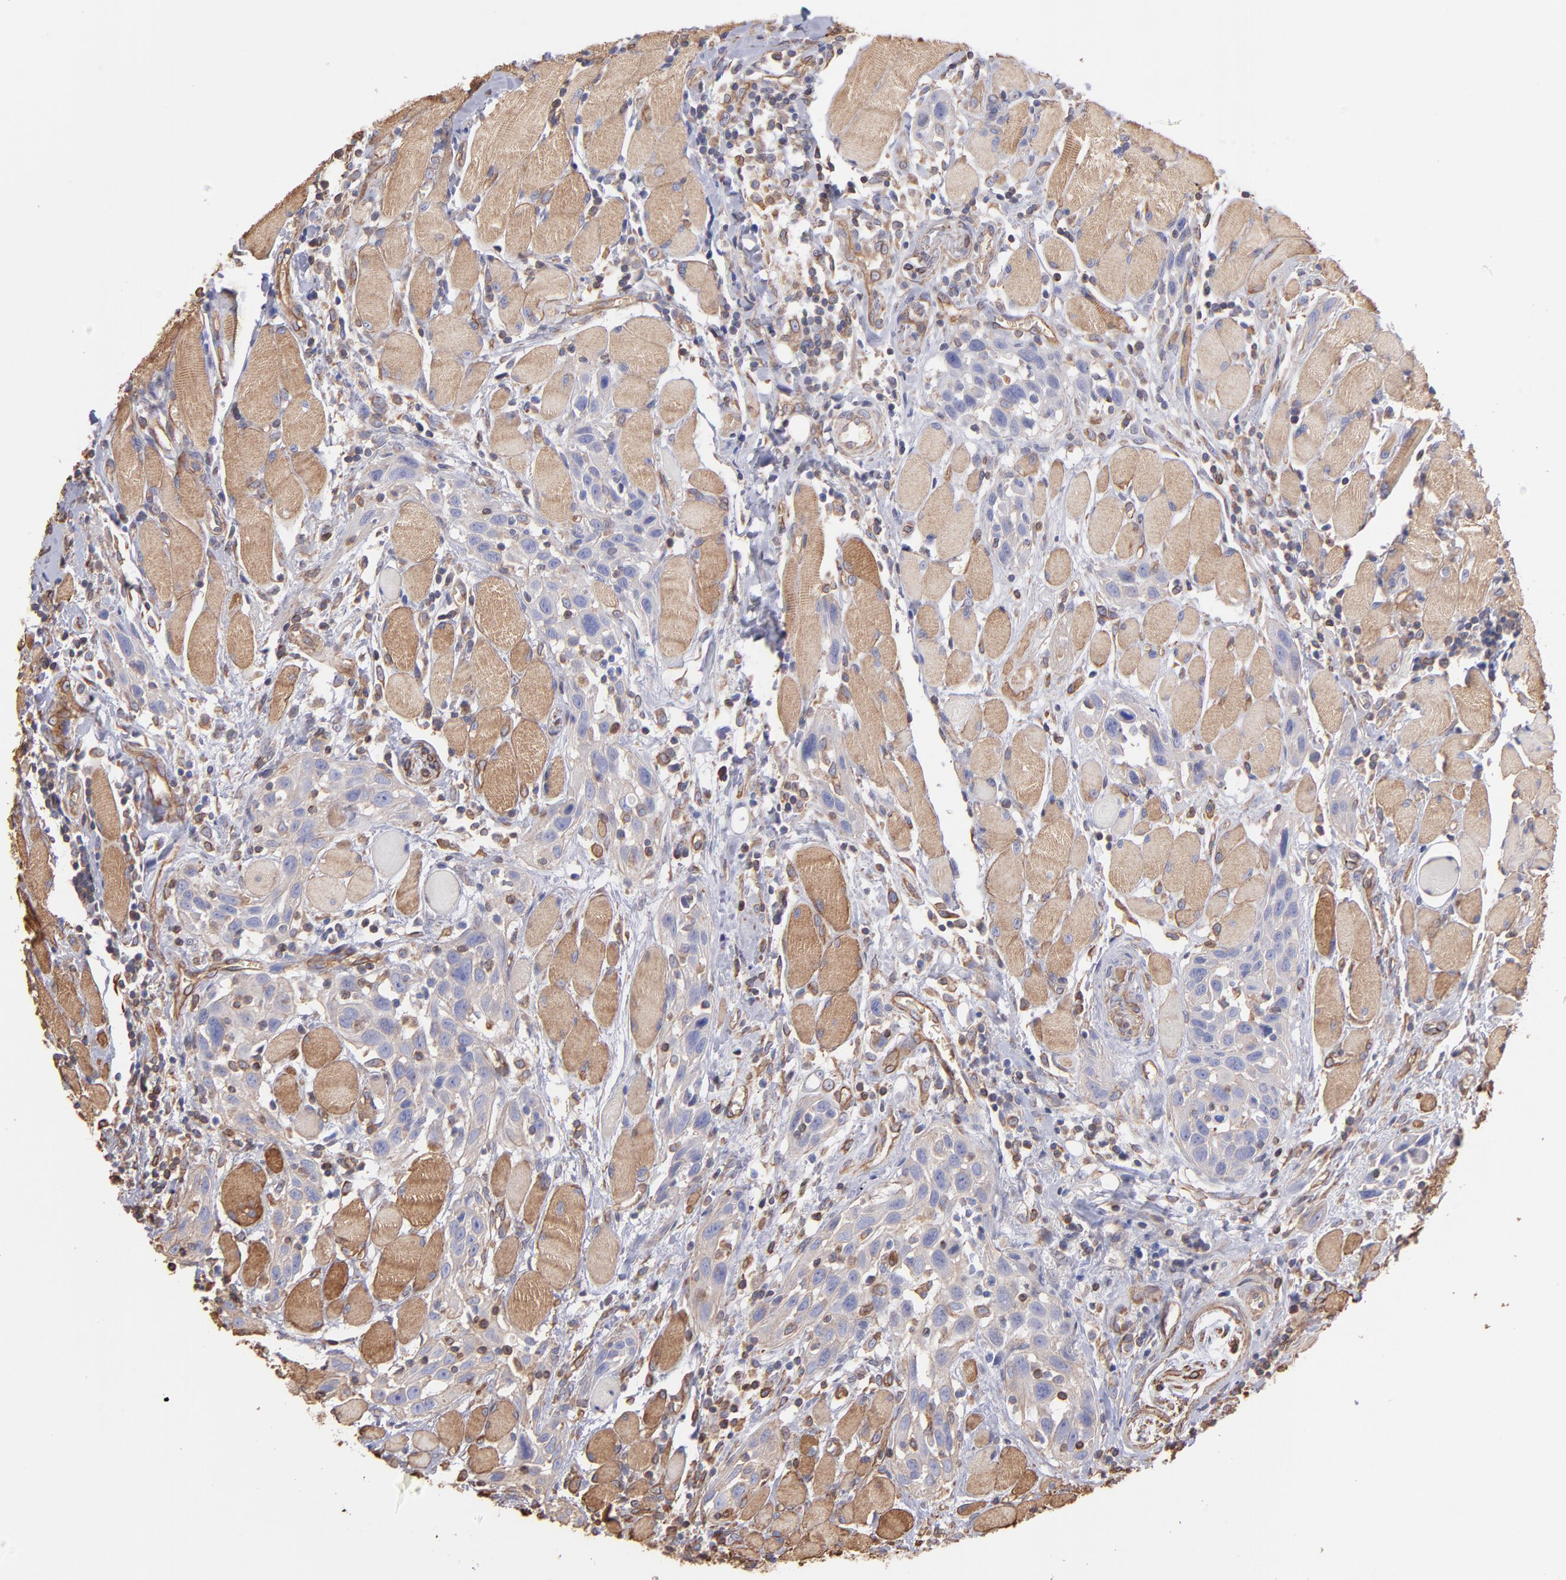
{"staining": {"intensity": "weak", "quantity": "25%-75%", "location": "cytoplasmic/membranous"}, "tissue": "head and neck cancer", "cell_type": "Tumor cells", "image_type": "cancer", "snomed": [{"axis": "morphology", "description": "Squamous cell carcinoma, NOS"}, {"axis": "topography", "description": "Oral tissue"}, {"axis": "topography", "description": "Head-Neck"}], "caption": "The photomicrograph demonstrates a brown stain indicating the presence of a protein in the cytoplasmic/membranous of tumor cells in head and neck cancer. Ihc stains the protein of interest in brown and the nuclei are stained blue.", "gene": "PLEC", "patient": {"sex": "female", "age": 50}}